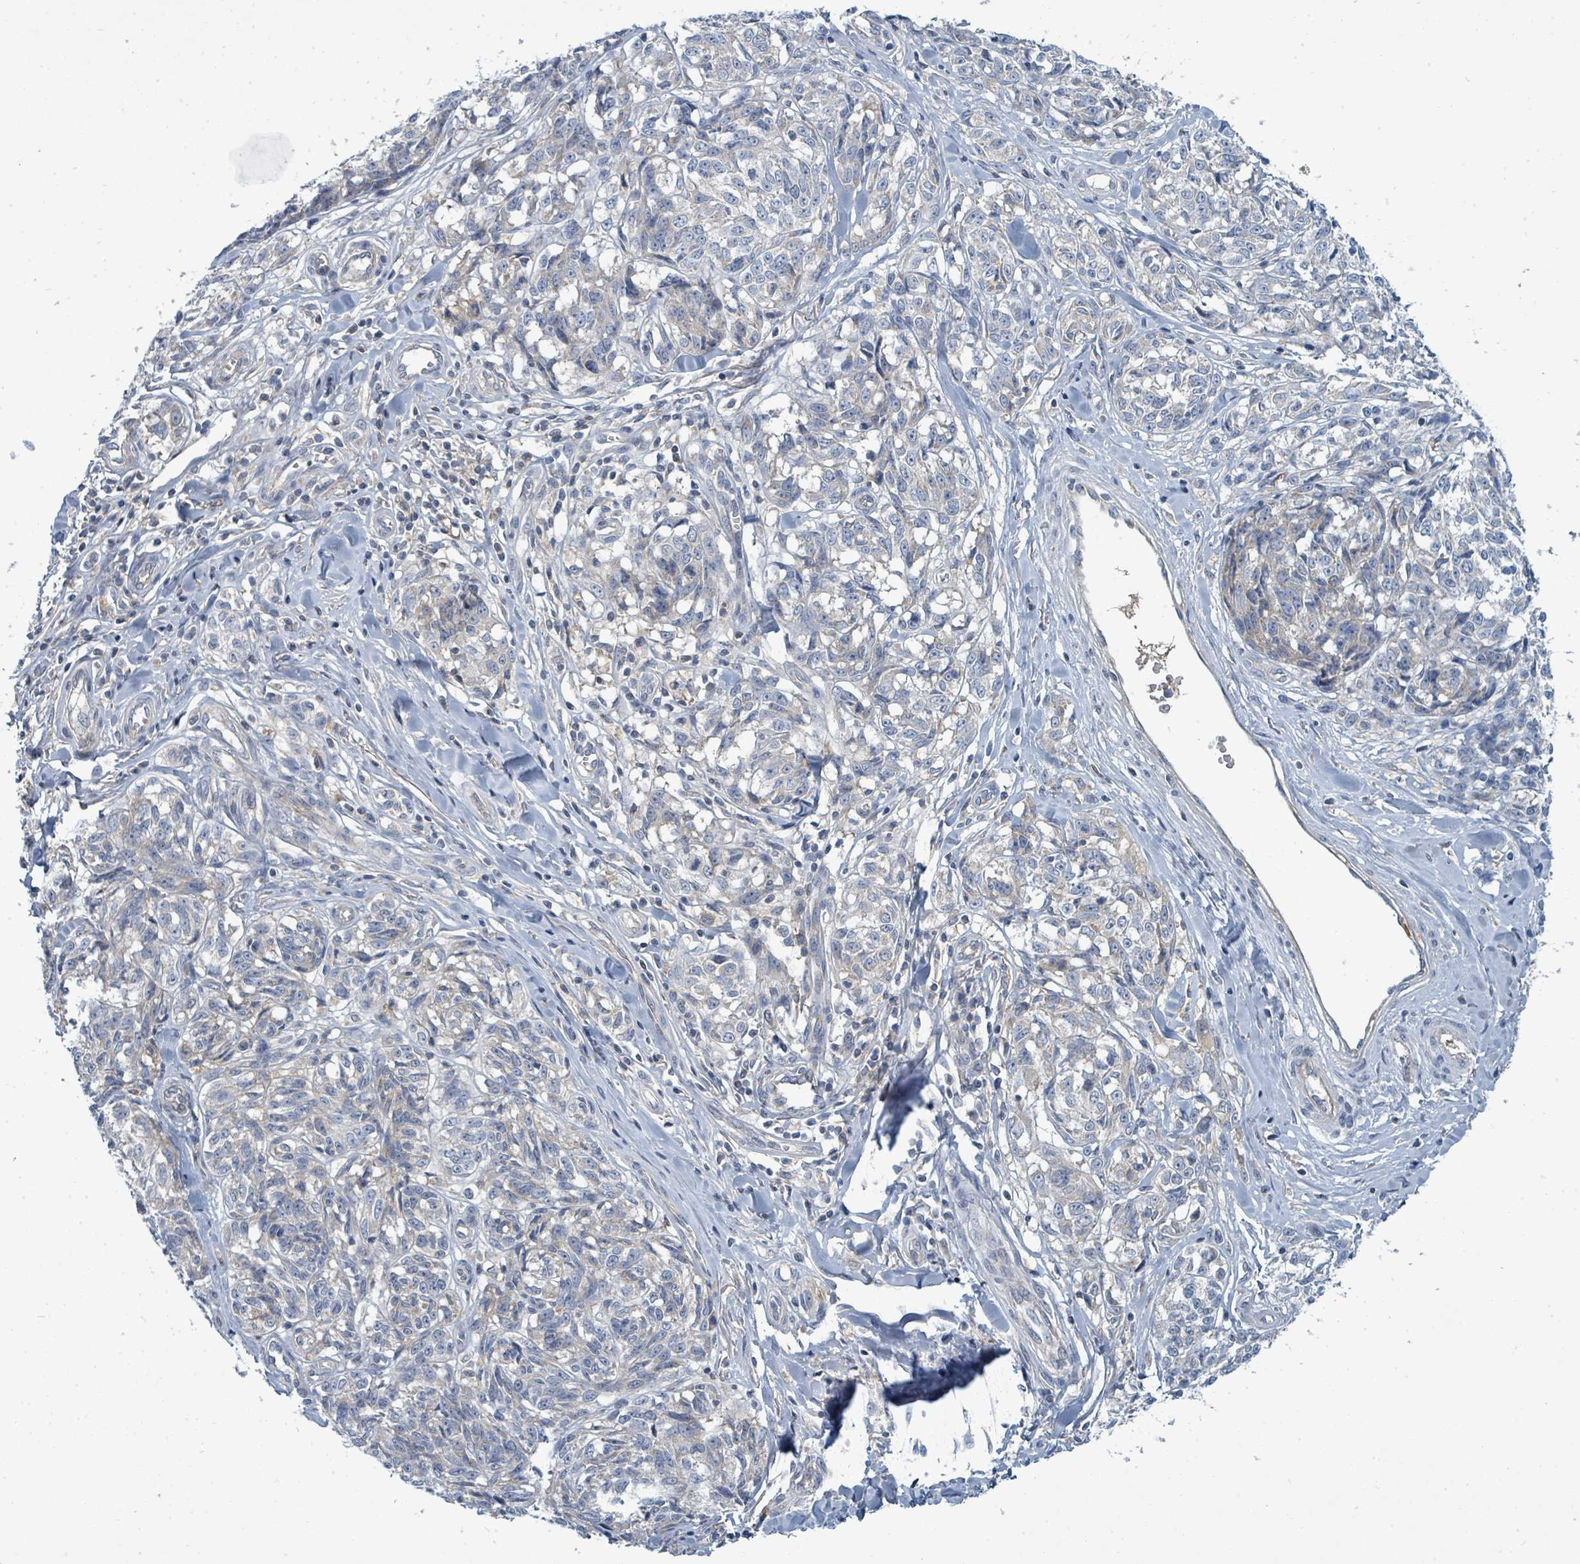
{"staining": {"intensity": "negative", "quantity": "none", "location": "none"}, "tissue": "melanoma", "cell_type": "Tumor cells", "image_type": "cancer", "snomed": [{"axis": "morphology", "description": "Normal tissue, NOS"}, {"axis": "morphology", "description": "Malignant melanoma, NOS"}, {"axis": "topography", "description": "Skin"}], "caption": "High power microscopy histopathology image of an IHC photomicrograph of malignant melanoma, revealing no significant expression in tumor cells.", "gene": "SLC25A23", "patient": {"sex": "female", "age": 64}}